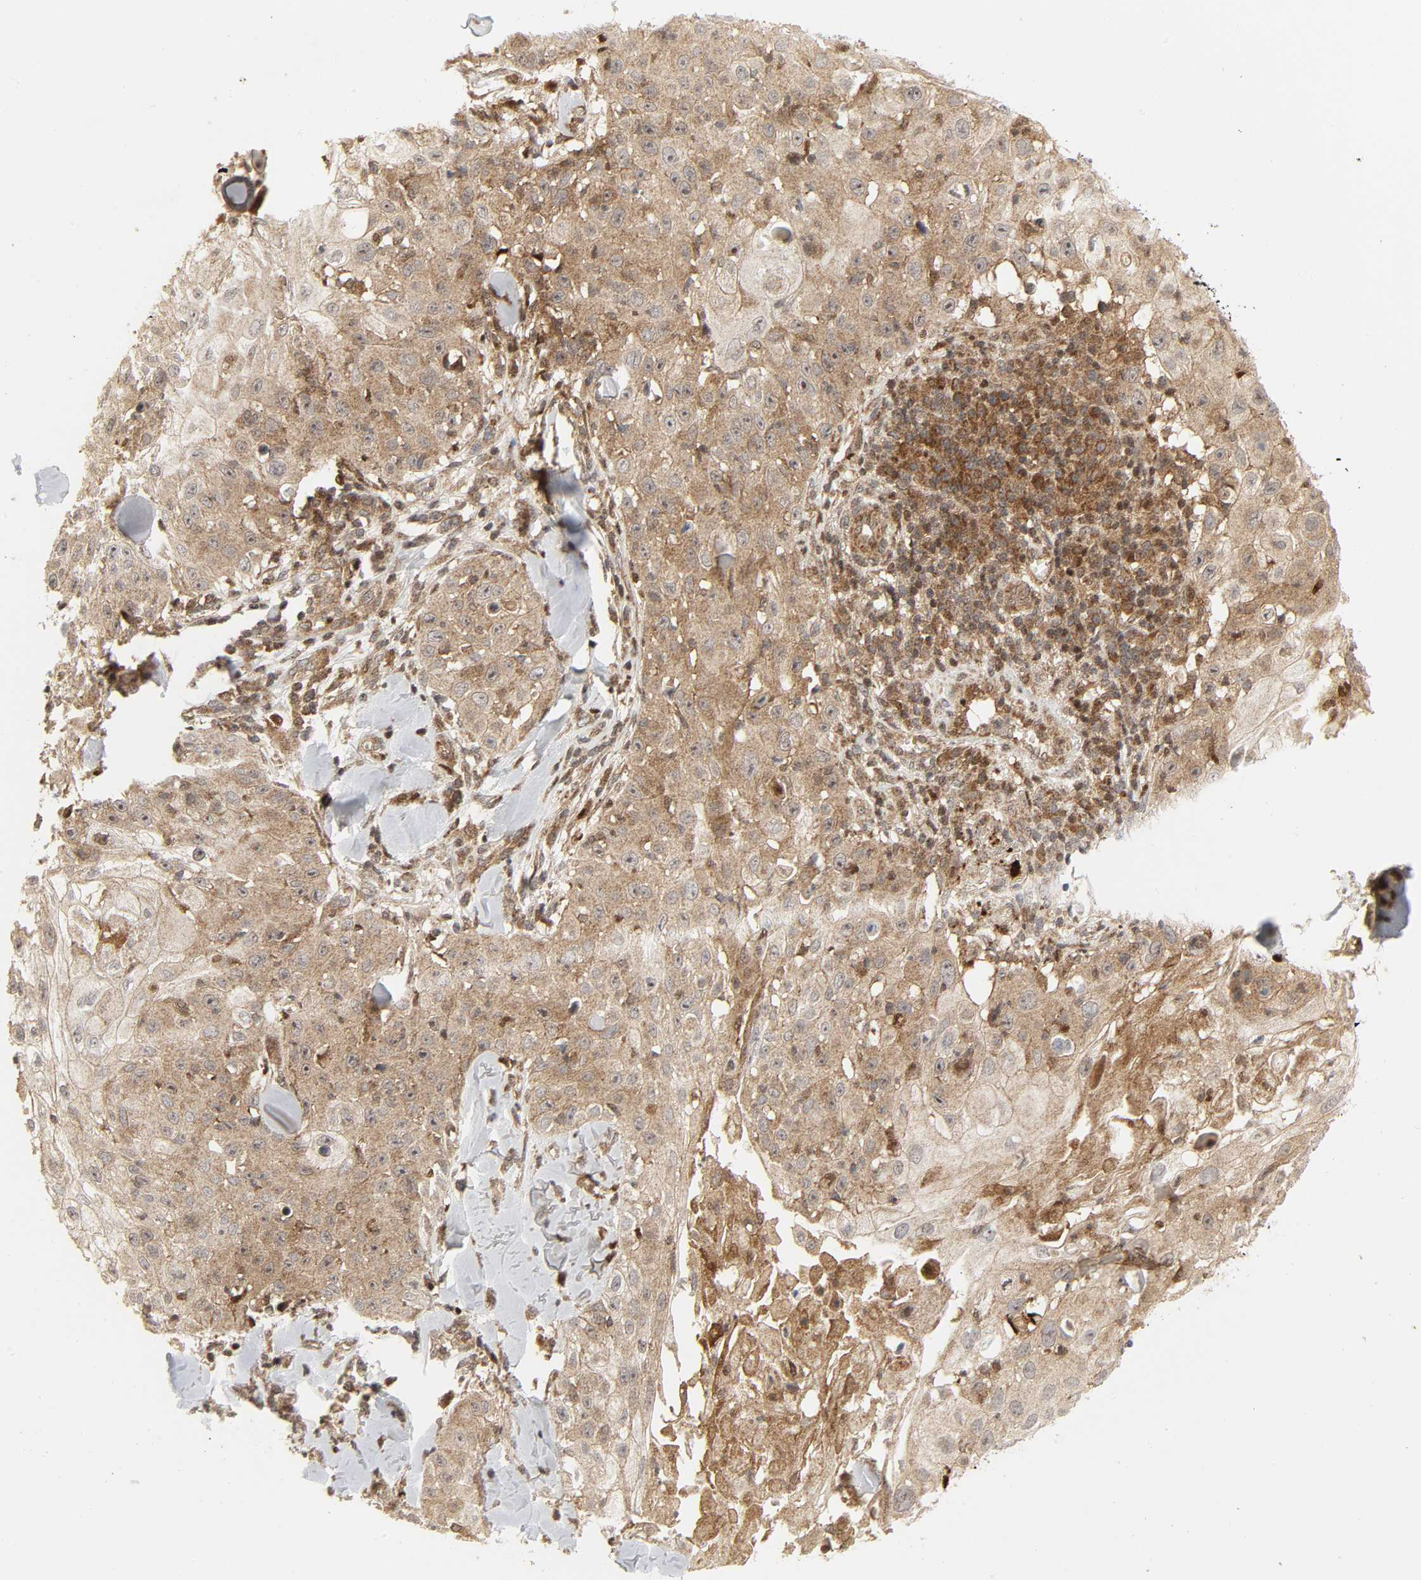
{"staining": {"intensity": "moderate", "quantity": ">75%", "location": "cytoplasmic/membranous"}, "tissue": "skin cancer", "cell_type": "Tumor cells", "image_type": "cancer", "snomed": [{"axis": "morphology", "description": "Squamous cell carcinoma, NOS"}, {"axis": "topography", "description": "Skin"}], "caption": "Protein expression analysis of skin cancer (squamous cell carcinoma) displays moderate cytoplasmic/membranous expression in approximately >75% of tumor cells.", "gene": "CHUK", "patient": {"sex": "male", "age": 86}}